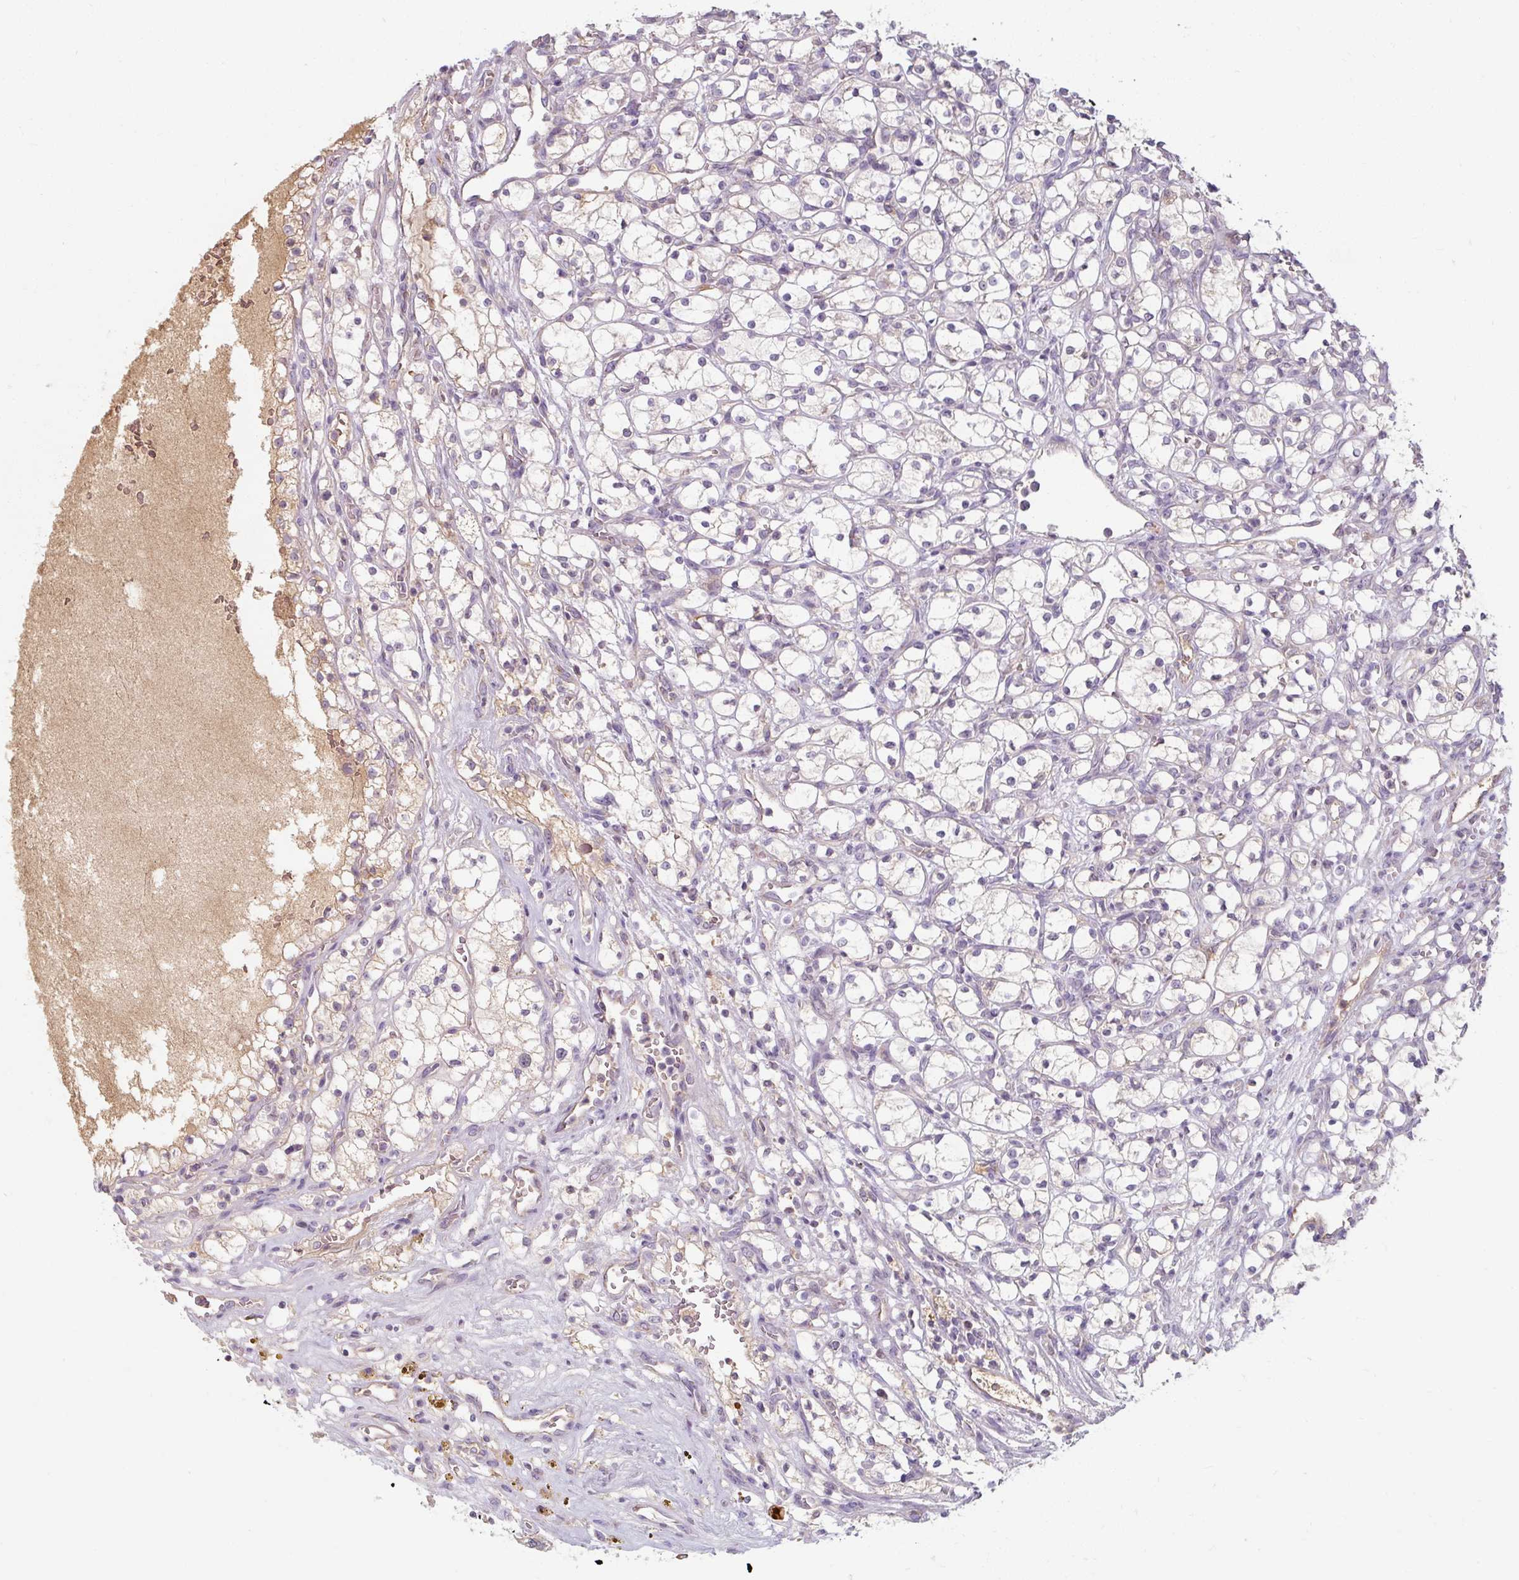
{"staining": {"intensity": "negative", "quantity": "none", "location": "none"}, "tissue": "renal cancer", "cell_type": "Tumor cells", "image_type": "cancer", "snomed": [{"axis": "morphology", "description": "Adenocarcinoma, NOS"}, {"axis": "topography", "description": "Kidney"}], "caption": "Protein analysis of adenocarcinoma (renal) exhibits no significant expression in tumor cells.", "gene": "TSEN54", "patient": {"sex": "female", "age": 69}}